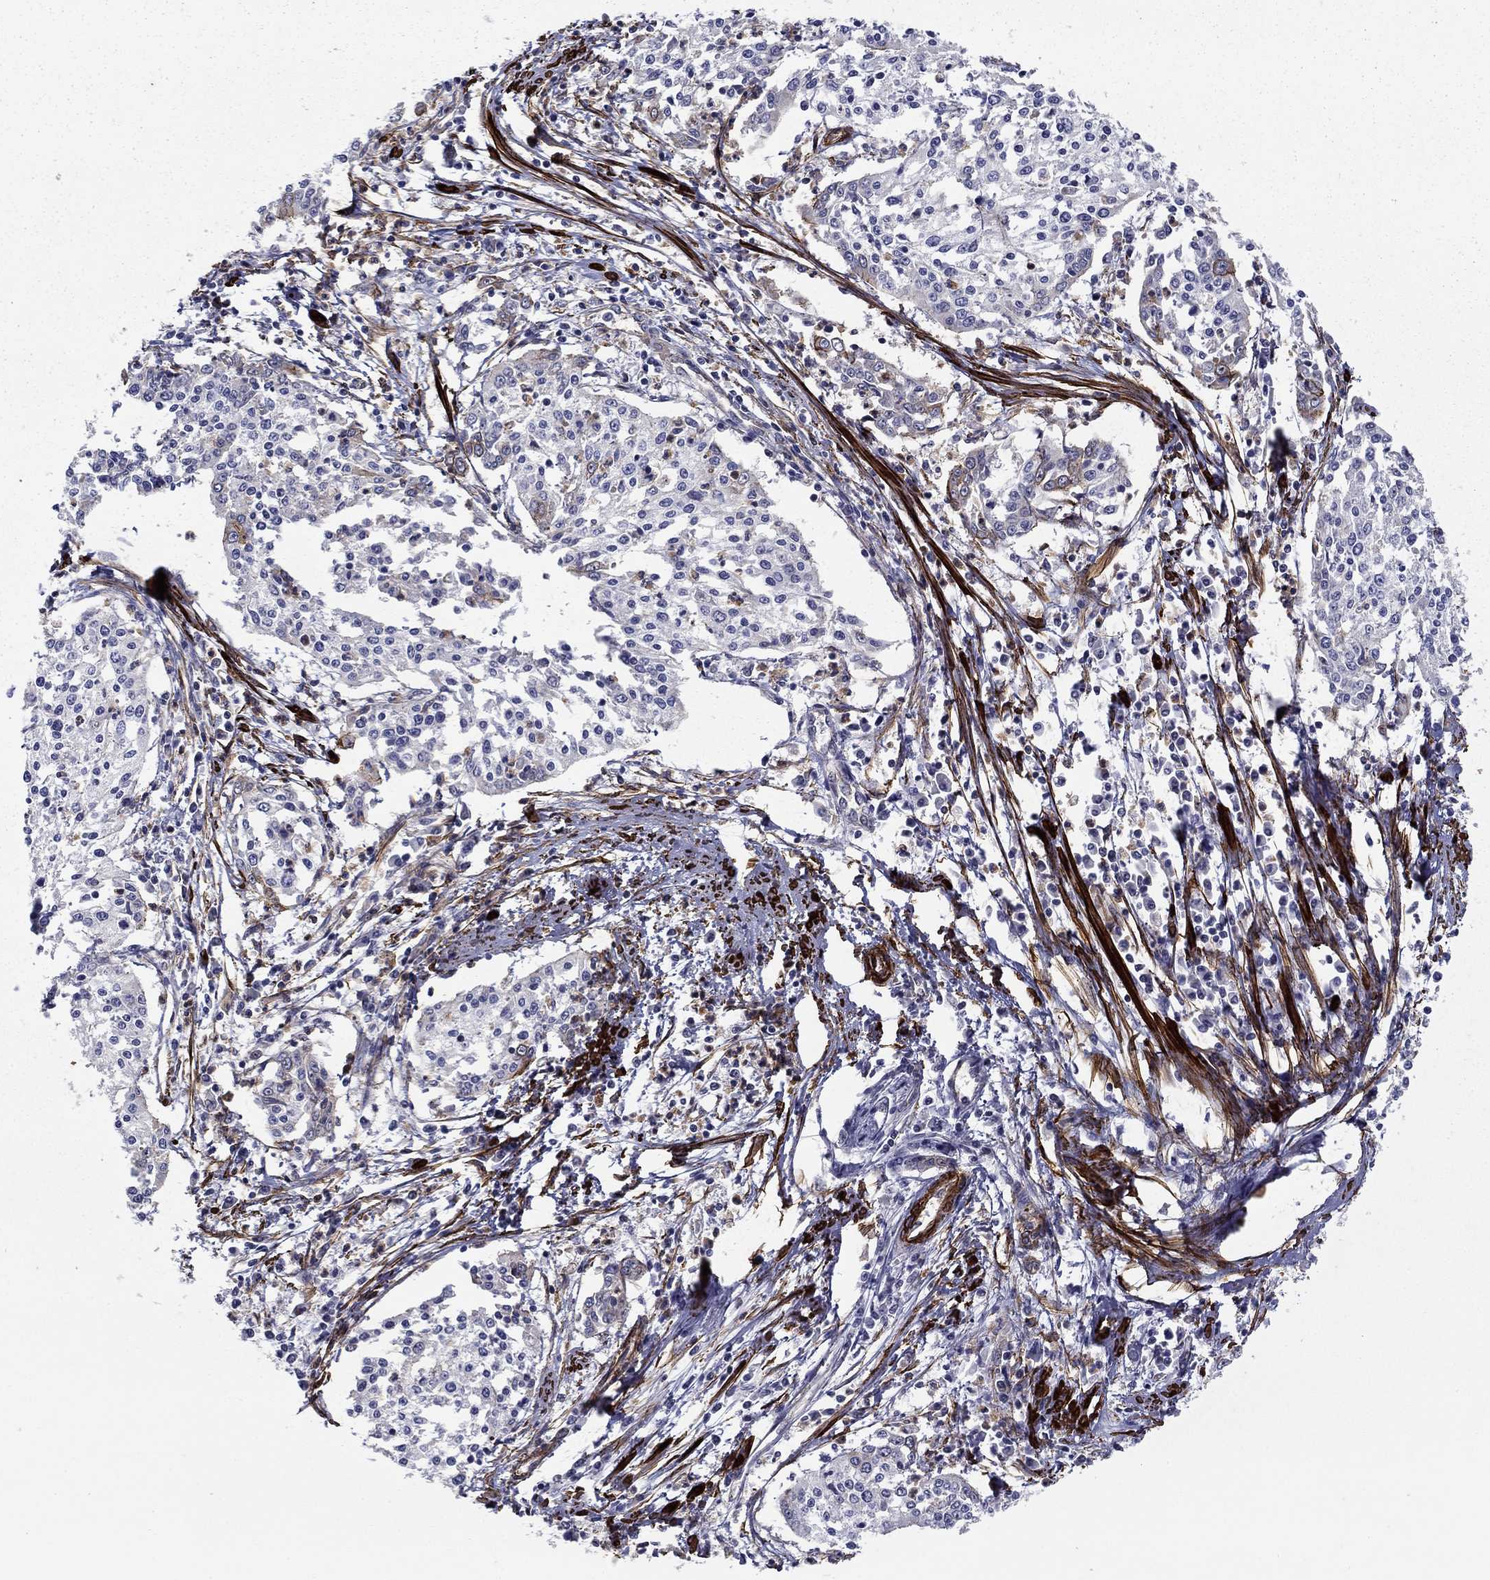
{"staining": {"intensity": "strong", "quantity": "<25%", "location": "cytoplasmic/membranous"}, "tissue": "cervical cancer", "cell_type": "Tumor cells", "image_type": "cancer", "snomed": [{"axis": "morphology", "description": "Squamous cell carcinoma, NOS"}, {"axis": "topography", "description": "Cervix"}], "caption": "Cervical cancer (squamous cell carcinoma) stained with IHC demonstrates strong cytoplasmic/membranous positivity in approximately <25% of tumor cells. (IHC, brightfield microscopy, high magnification).", "gene": "KRBA1", "patient": {"sex": "female", "age": 41}}